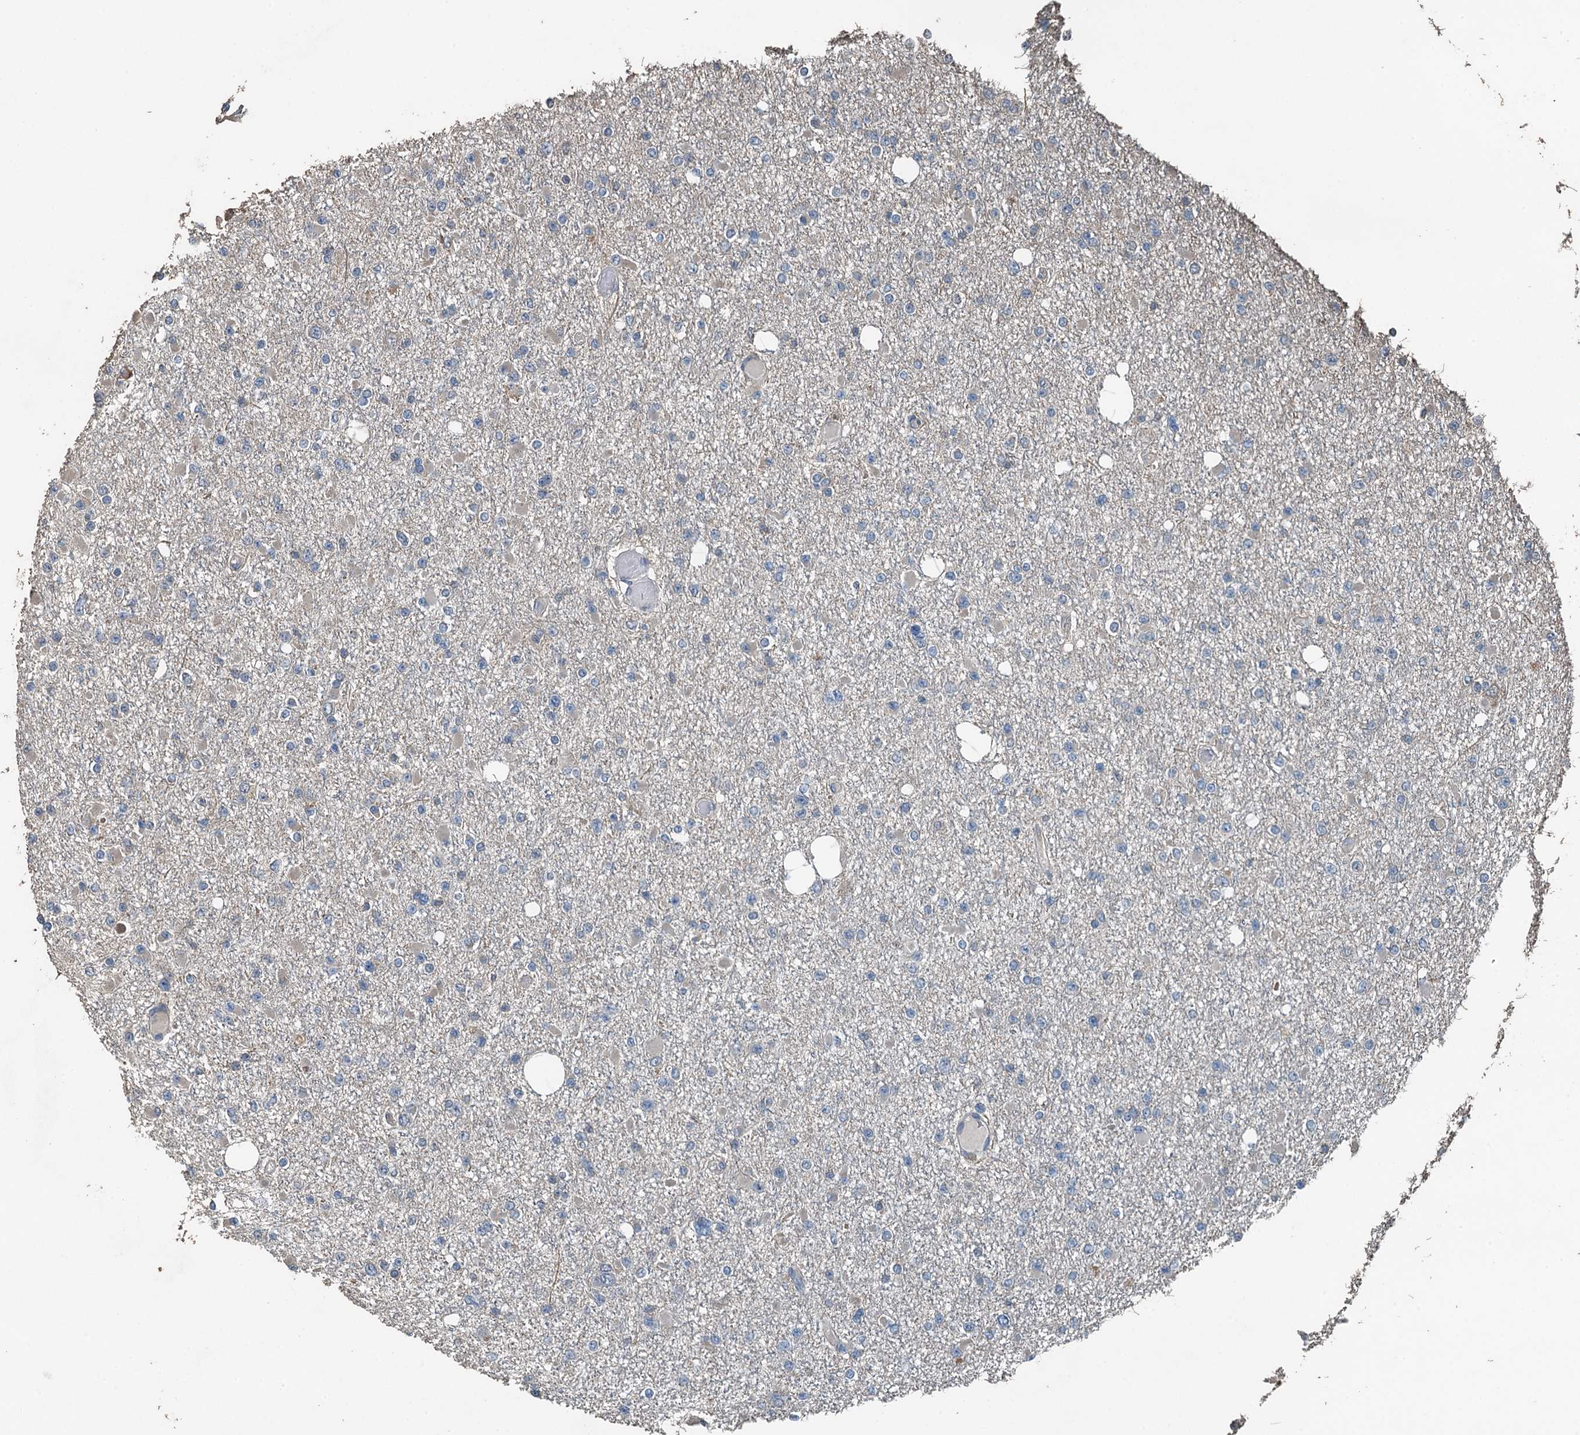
{"staining": {"intensity": "negative", "quantity": "none", "location": "none"}, "tissue": "glioma", "cell_type": "Tumor cells", "image_type": "cancer", "snomed": [{"axis": "morphology", "description": "Glioma, malignant, Low grade"}, {"axis": "topography", "description": "Brain"}], "caption": "High magnification brightfield microscopy of low-grade glioma (malignant) stained with DAB (3,3'-diaminobenzidine) (brown) and counterstained with hematoxylin (blue): tumor cells show no significant staining.", "gene": "PIGN", "patient": {"sex": "female", "age": 22}}